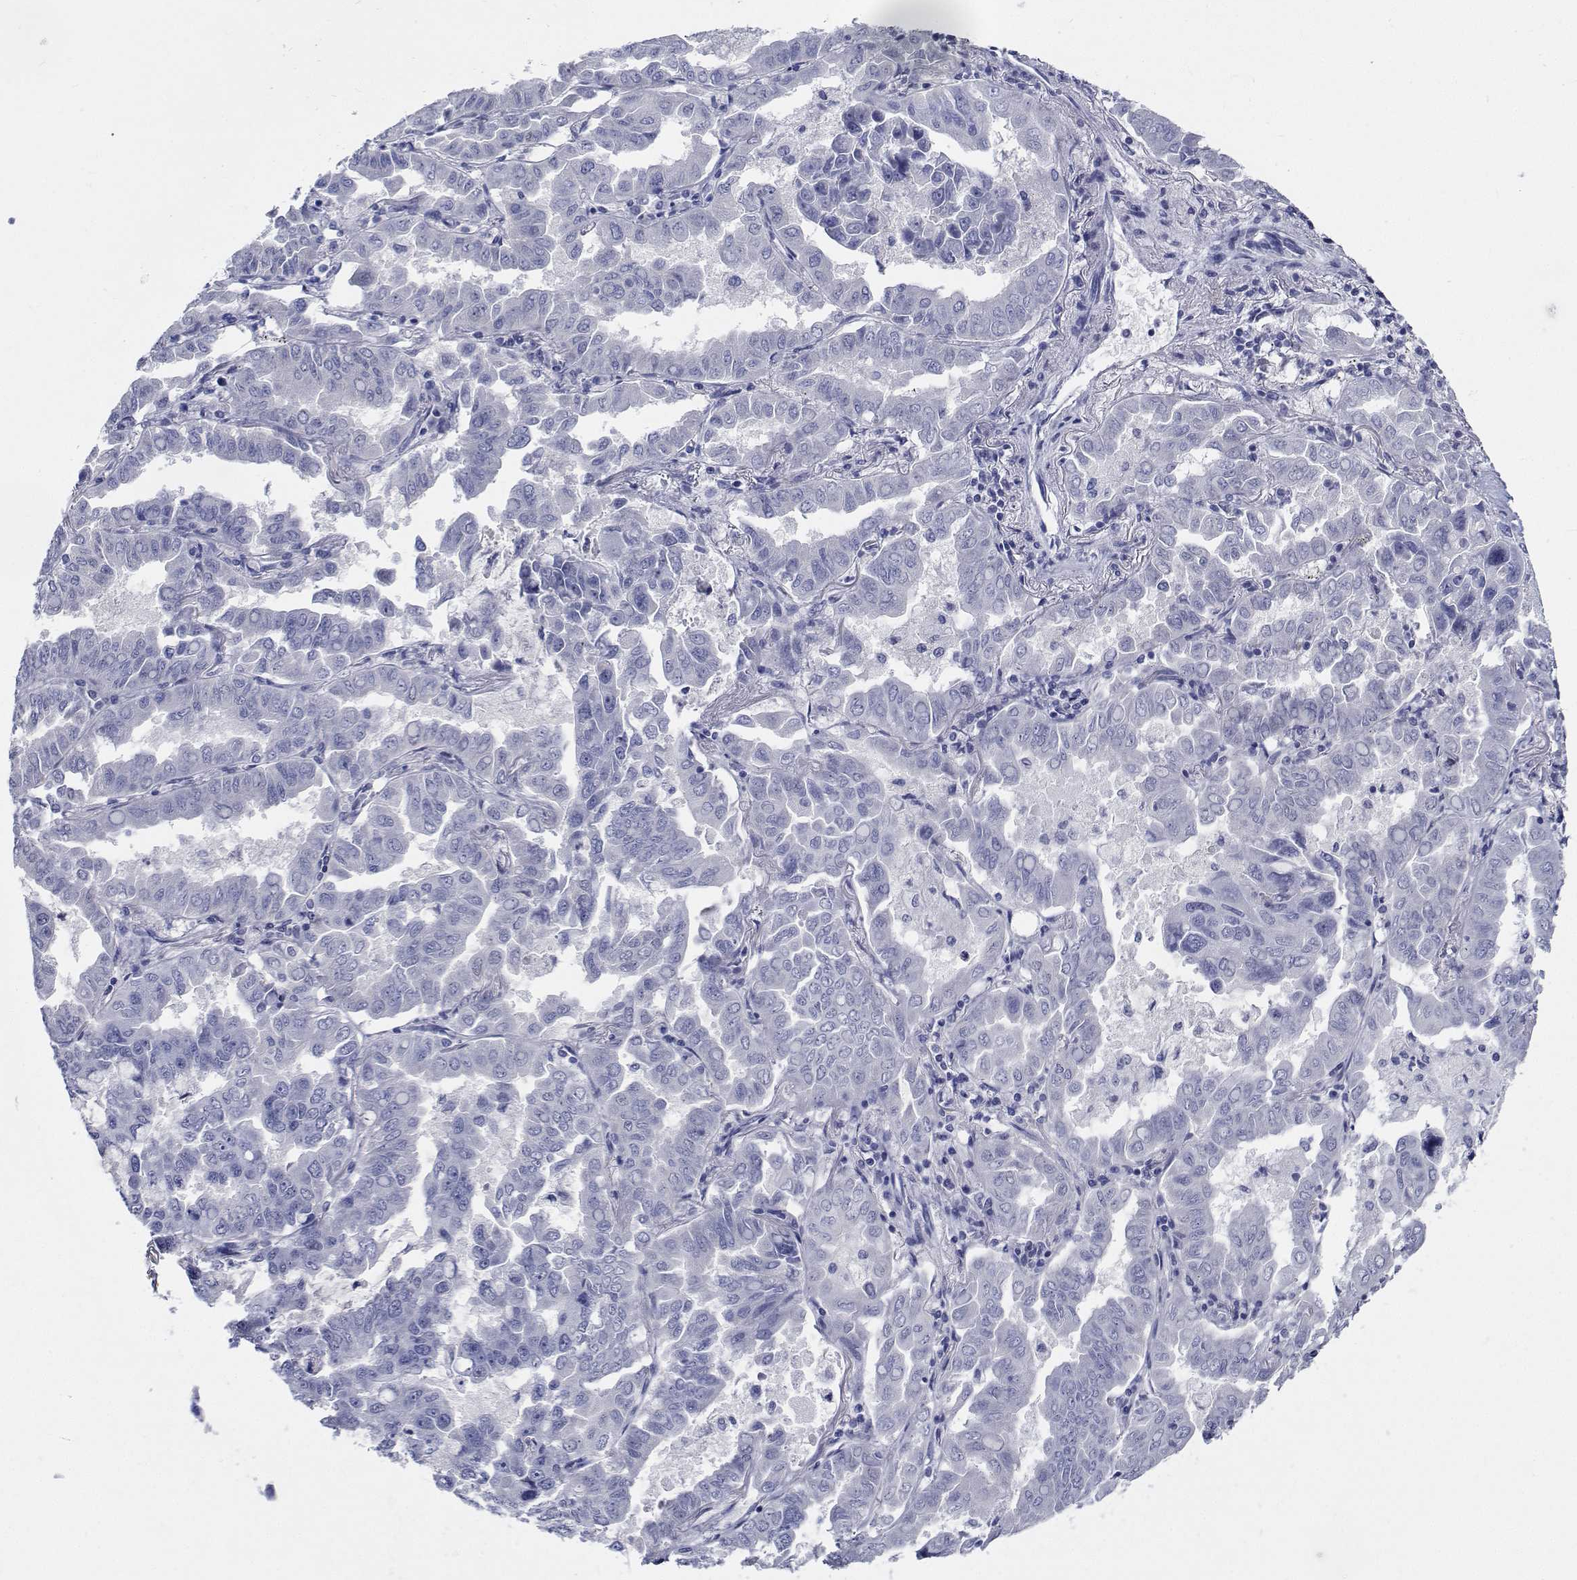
{"staining": {"intensity": "negative", "quantity": "none", "location": "none"}, "tissue": "lung cancer", "cell_type": "Tumor cells", "image_type": "cancer", "snomed": [{"axis": "morphology", "description": "Adenocarcinoma, NOS"}, {"axis": "topography", "description": "Lung"}], "caption": "Immunohistochemical staining of lung cancer (adenocarcinoma) reveals no significant expression in tumor cells.", "gene": "PLXNA4", "patient": {"sex": "male", "age": 64}}